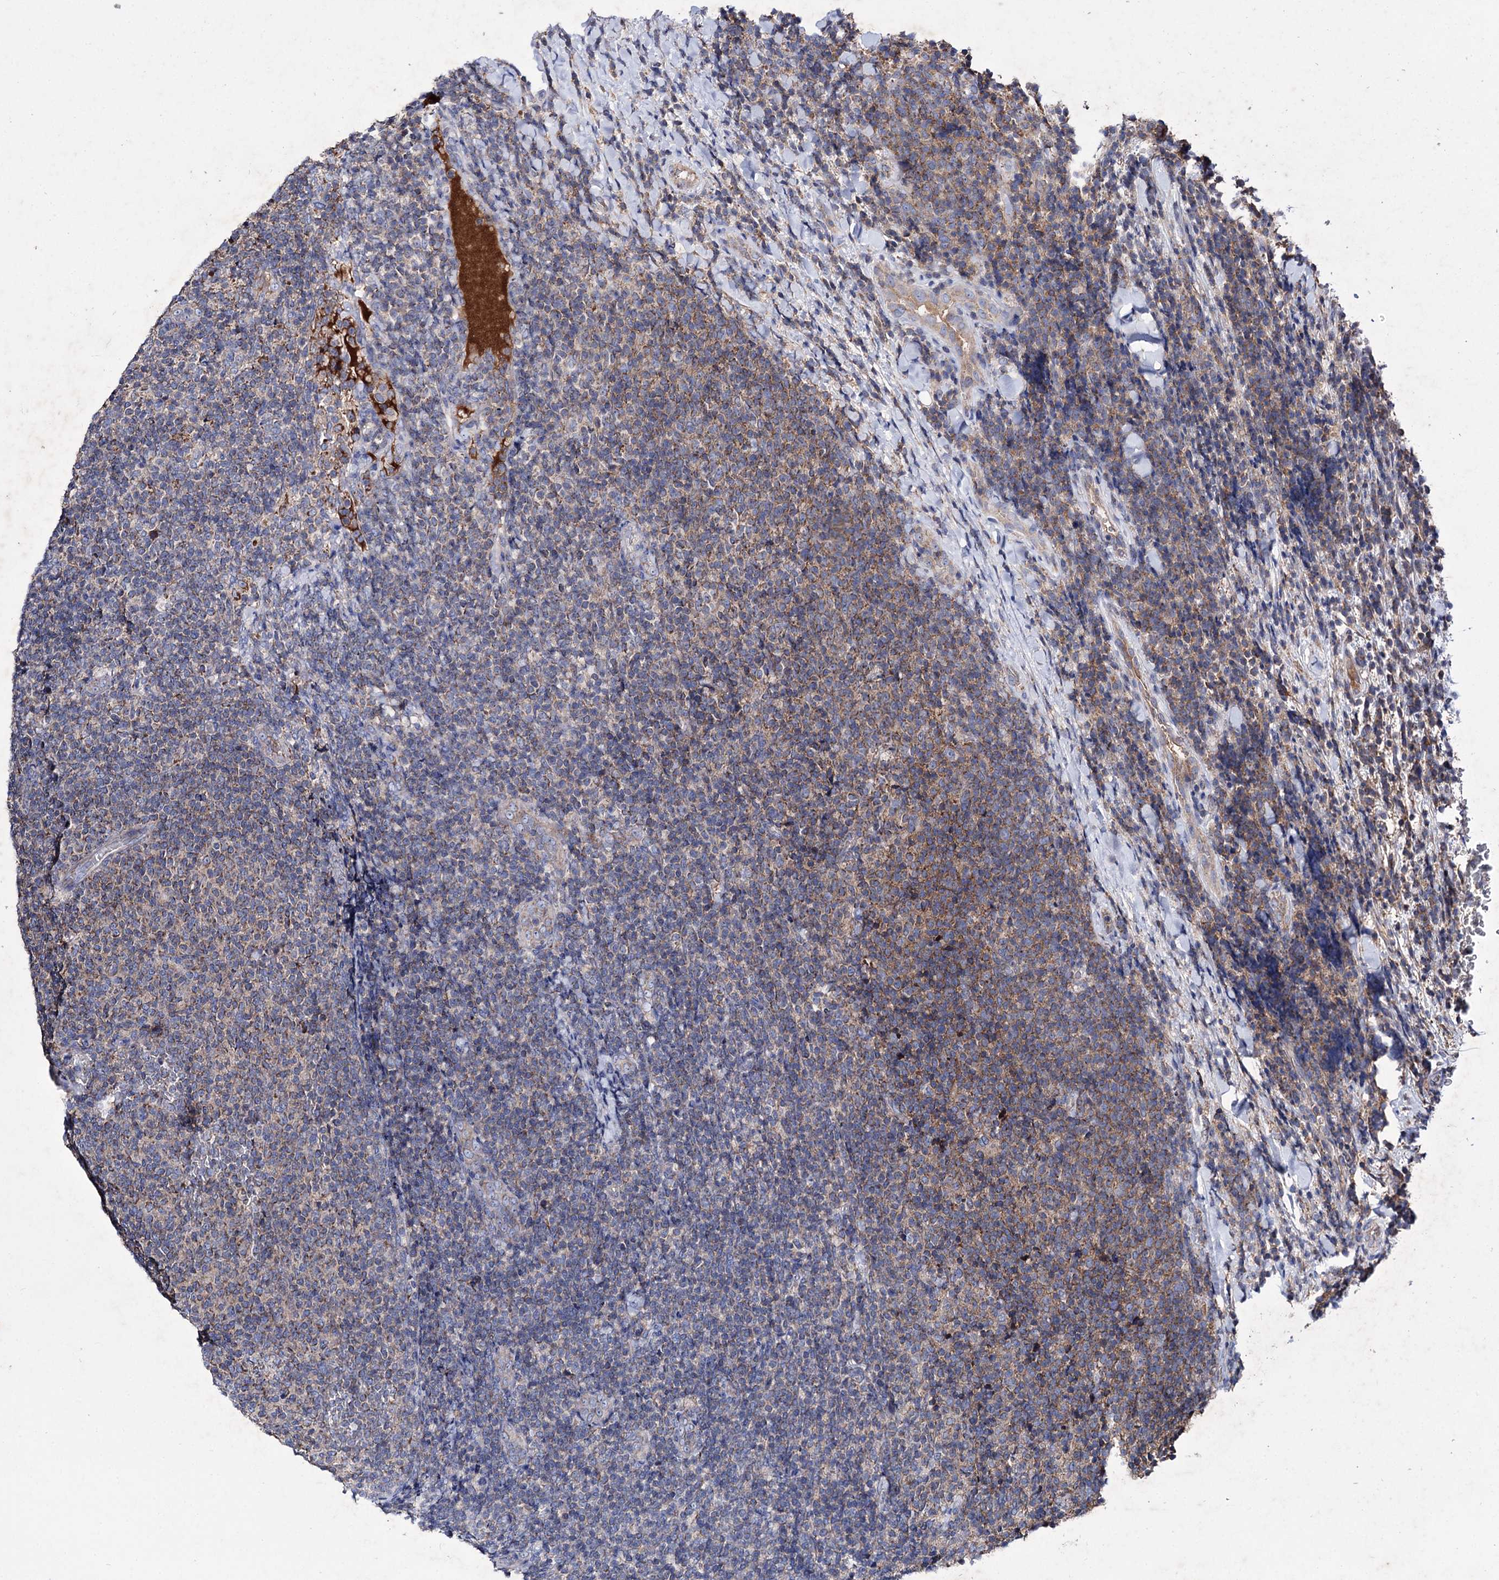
{"staining": {"intensity": "weak", "quantity": "25%-75%", "location": "cytoplasmic/membranous"}, "tissue": "lymphoma", "cell_type": "Tumor cells", "image_type": "cancer", "snomed": [{"axis": "morphology", "description": "Malignant lymphoma, non-Hodgkin's type, Low grade"}, {"axis": "topography", "description": "Lymph node"}], "caption": "This photomicrograph displays low-grade malignant lymphoma, non-Hodgkin's type stained with IHC to label a protein in brown. The cytoplasmic/membranous of tumor cells show weak positivity for the protein. Nuclei are counter-stained blue.", "gene": "CLPB", "patient": {"sex": "male", "age": 66}}